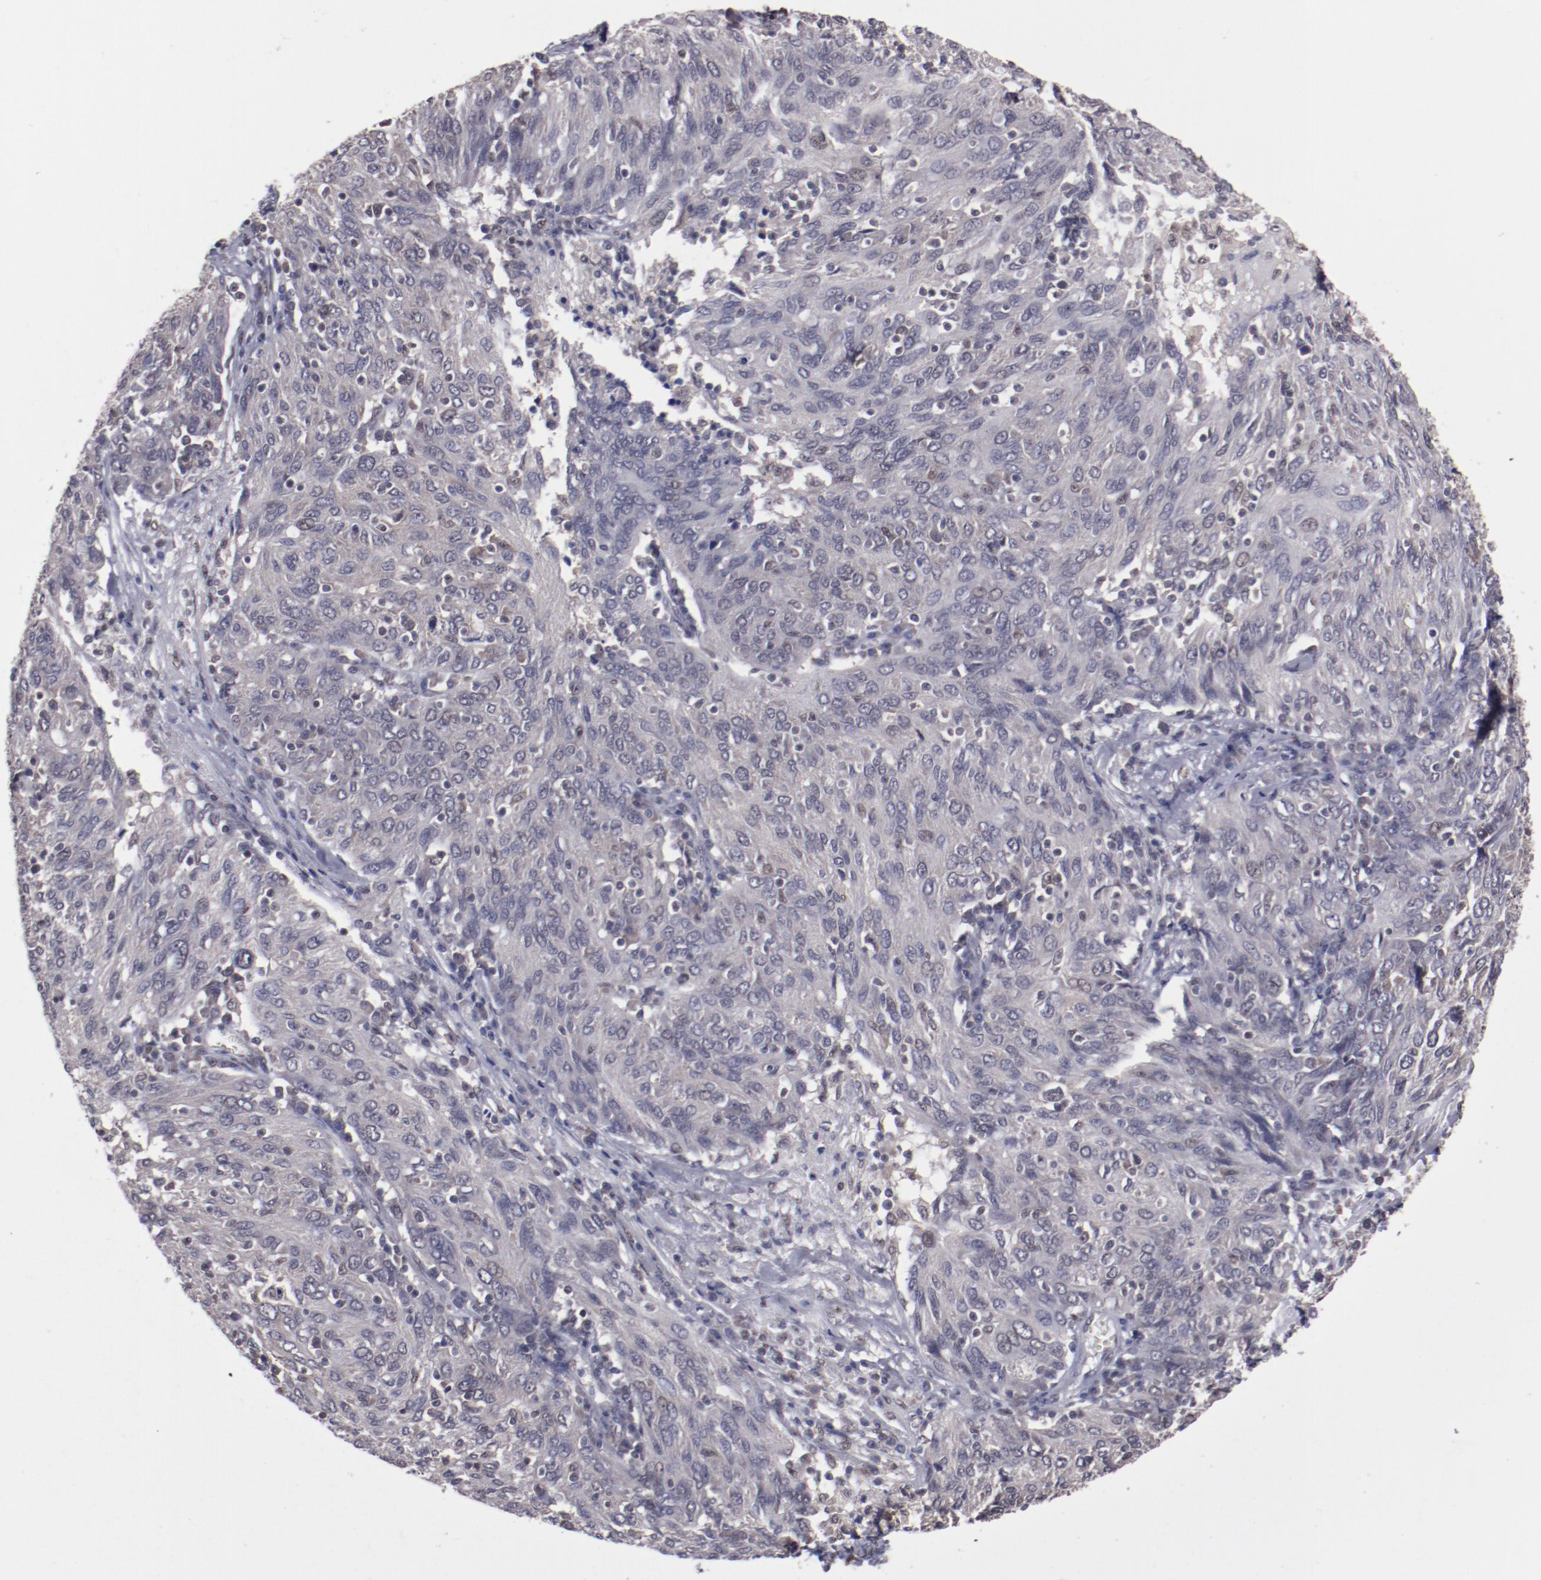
{"staining": {"intensity": "weak", "quantity": "<25%", "location": "nuclear"}, "tissue": "ovarian cancer", "cell_type": "Tumor cells", "image_type": "cancer", "snomed": [{"axis": "morphology", "description": "Carcinoma, endometroid"}, {"axis": "topography", "description": "Ovary"}], "caption": "Tumor cells are negative for brown protein staining in ovarian cancer.", "gene": "ARNT", "patient": {"sex": "female", "age": 50}}